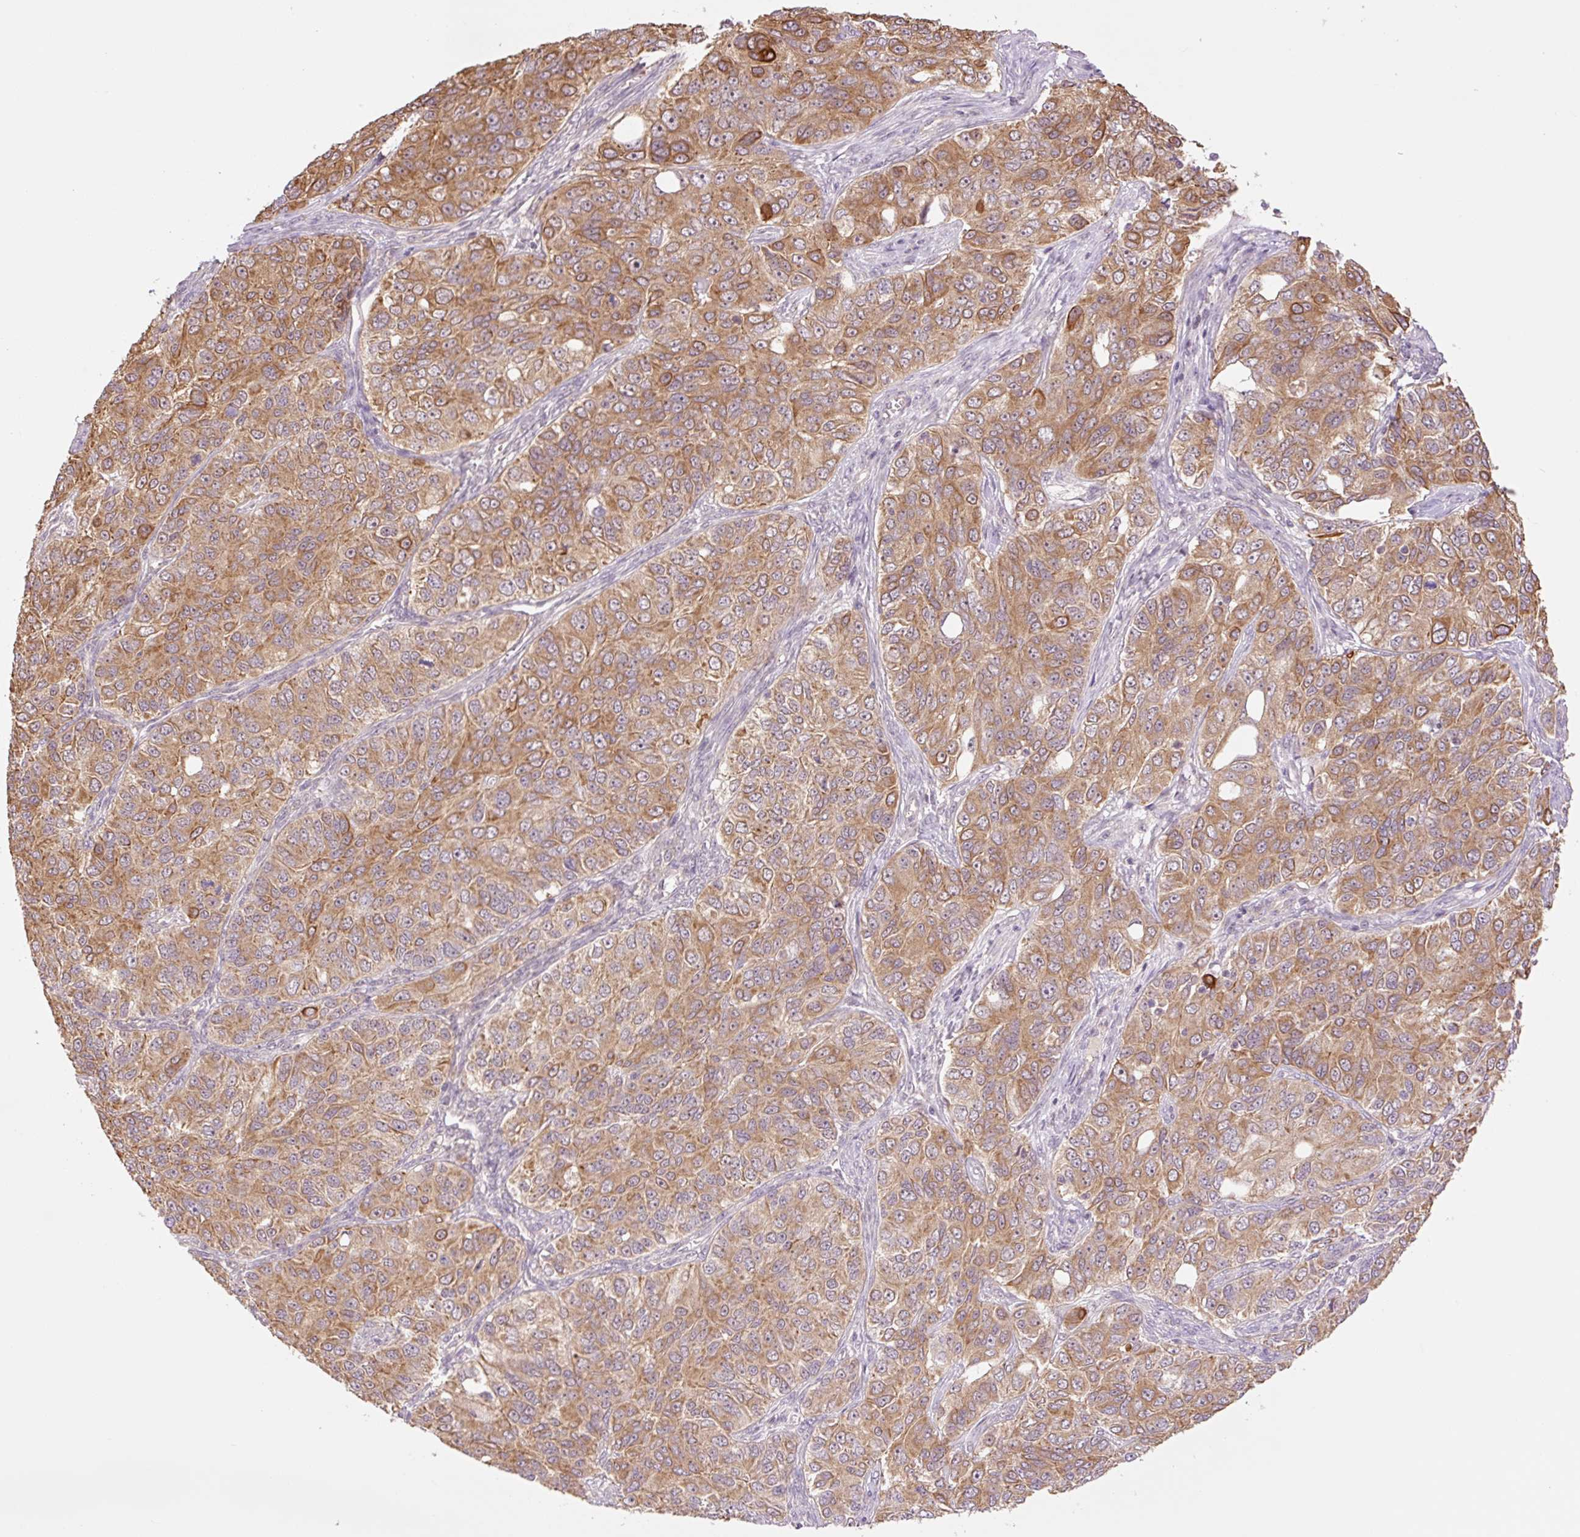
{"staining": {"intensity": "moderate", "quantity": ">75%", "location": "cytoplasmic/membranous"}, "tissue": "ovarian cancer", "cell_type": "Tumor cells", "image_type": "cancer", "snomed": [{"axis": "morphology", "description": "Carcinoma, endometroid"}, {"axis": "topography", "description": "Ovary"}], "caption": "Approximately >75% of tumor cells in ovarian cancer (endometroid carcinoma) display moderate cytoplasmic/membranous protein staining as visualized by brown immunohistochemical staining.", "gene": "YJU2B", "patient": {"sex": "female", "age": 51}}